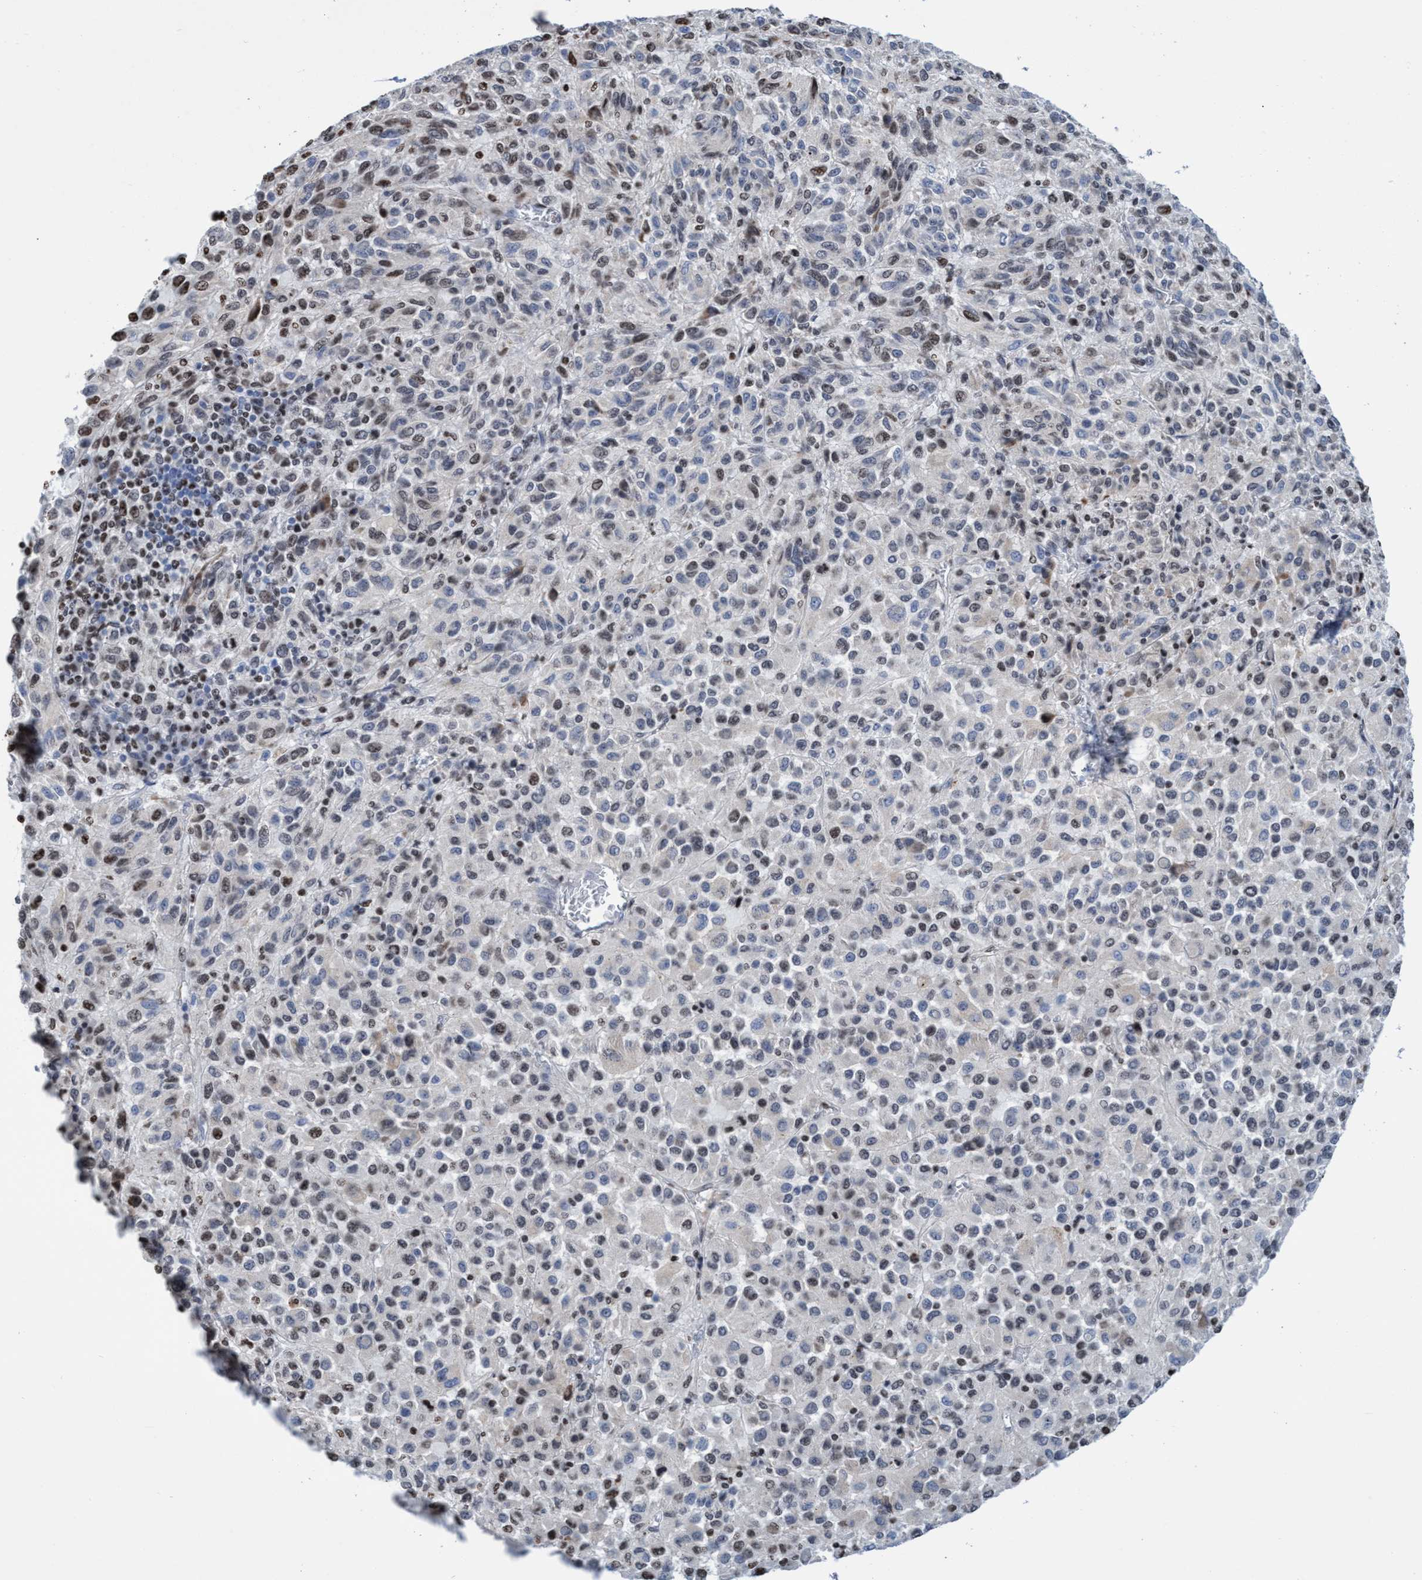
{"staining": {"intensity": "moderate", "quantity": "<25%", "location": "nuclear"}, "tissue": "melanoma", "cell_type": "Tumor cells", "image_type": "cancer", "snomed": [{"axis": "morphology", "description": "Malignant melanoma, Metastatic site"}, {"axis": "topography", "description": "Lung"}], "caption": "Protein expression by immunohistochemistry (IHC) exhibits moderate nuclear staining in approximately <25% of tumor cells in malignant melanoma (metastatic site). (IHC, brightfield microscopy, high magnification).", "gene": "CBX2", "patient": {"sex": "male", "age": 64}}